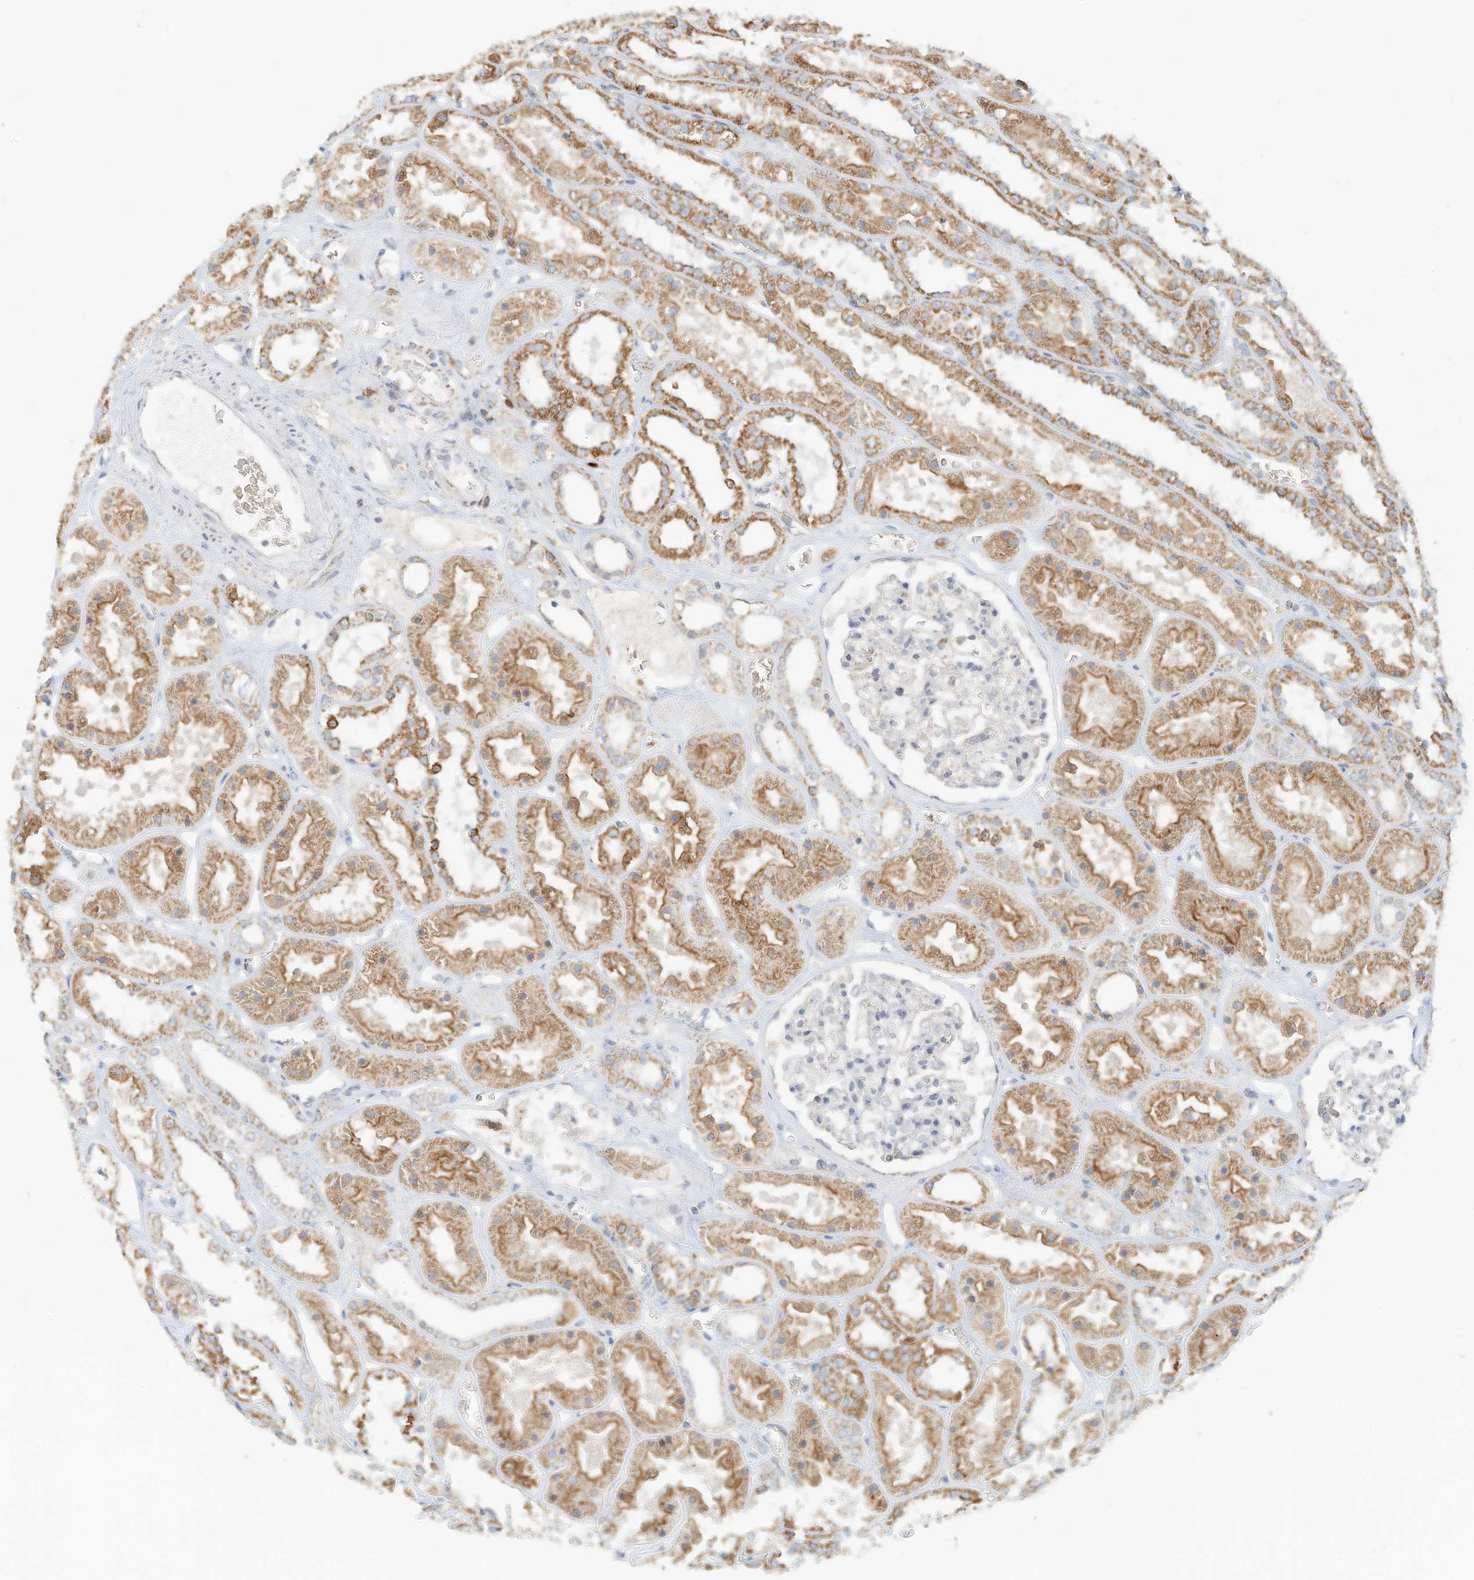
{"staining": {"intensity": "negative", "quantity": "none", "location": "none"}, "tissue": "kidney", "cell_type": "Cells in glomeruli", "image_type": "normal", "snomed": [{"axis": "morphology", "description": "Normal tissue, NOS"}, {"axis": "topography", "description": "Kidney"}], "caption": "Kidney was stained to show a protein in brown. There is no significant staining in cells in glomeruli. (Stains: DAB (3,3'-diaminobenzidine) immunohistochemistry (IHC) with hematoxylin counter stain, Microscopy: brightfield microscopy at high magnification).", "gene": "MTUS2", "patient": {"sex": "female", "age": 41}}